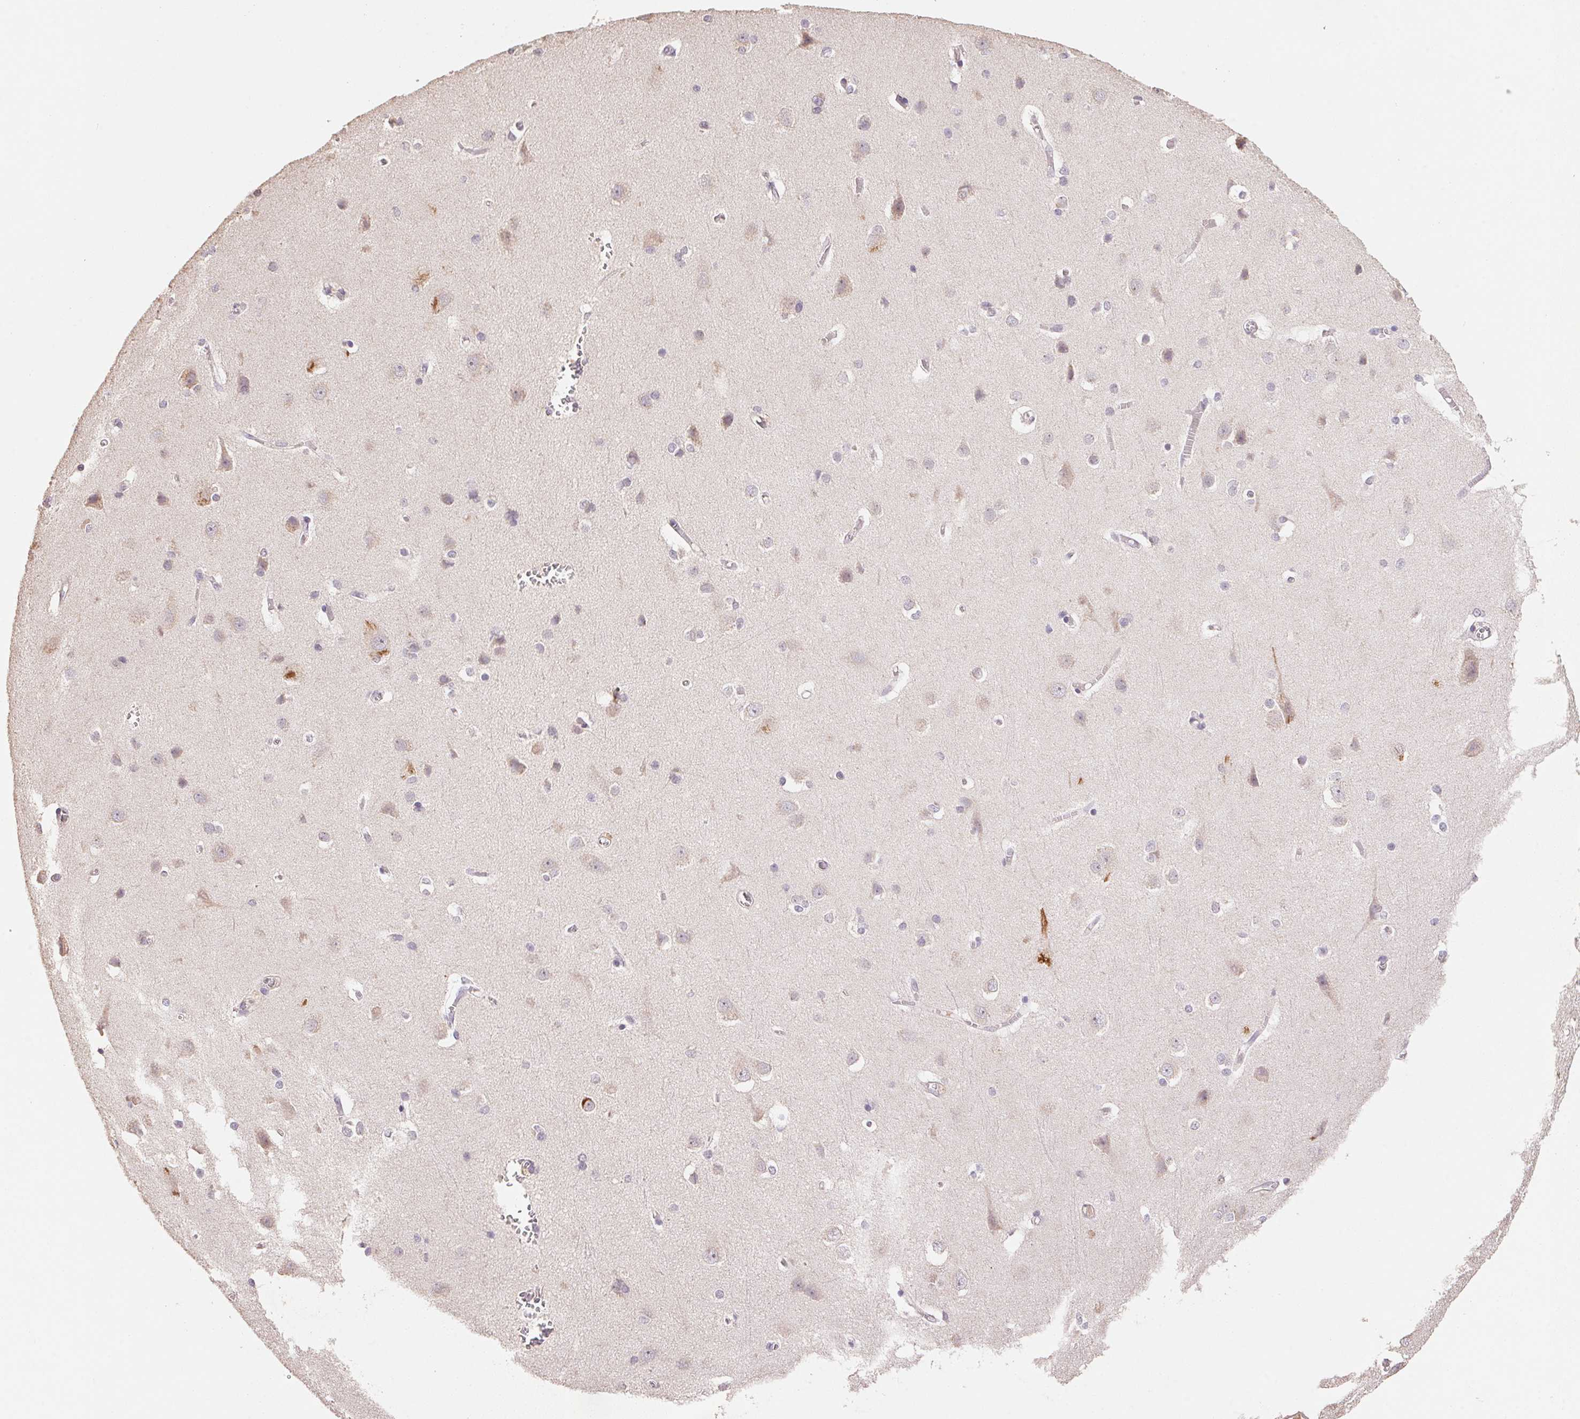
{"staining": {"intensity": "negative", "quantity": "none", "location": "none"}, "tissue": "cerebral cortex", "cell_type": "Endothelial cells", "image_type": "normal", "snomed": [{"axis": "morphology", "description": "Normal tissue, NOS"}, {"axis": "topography", "description": "Cerebral cortex"}], "caption": "A histopathology image of cerebral cortex stained for a protein reveals no brown staining in endothelial cells.", "gene": "CENPF", "patient": {"sex": "male", "age": 37}}